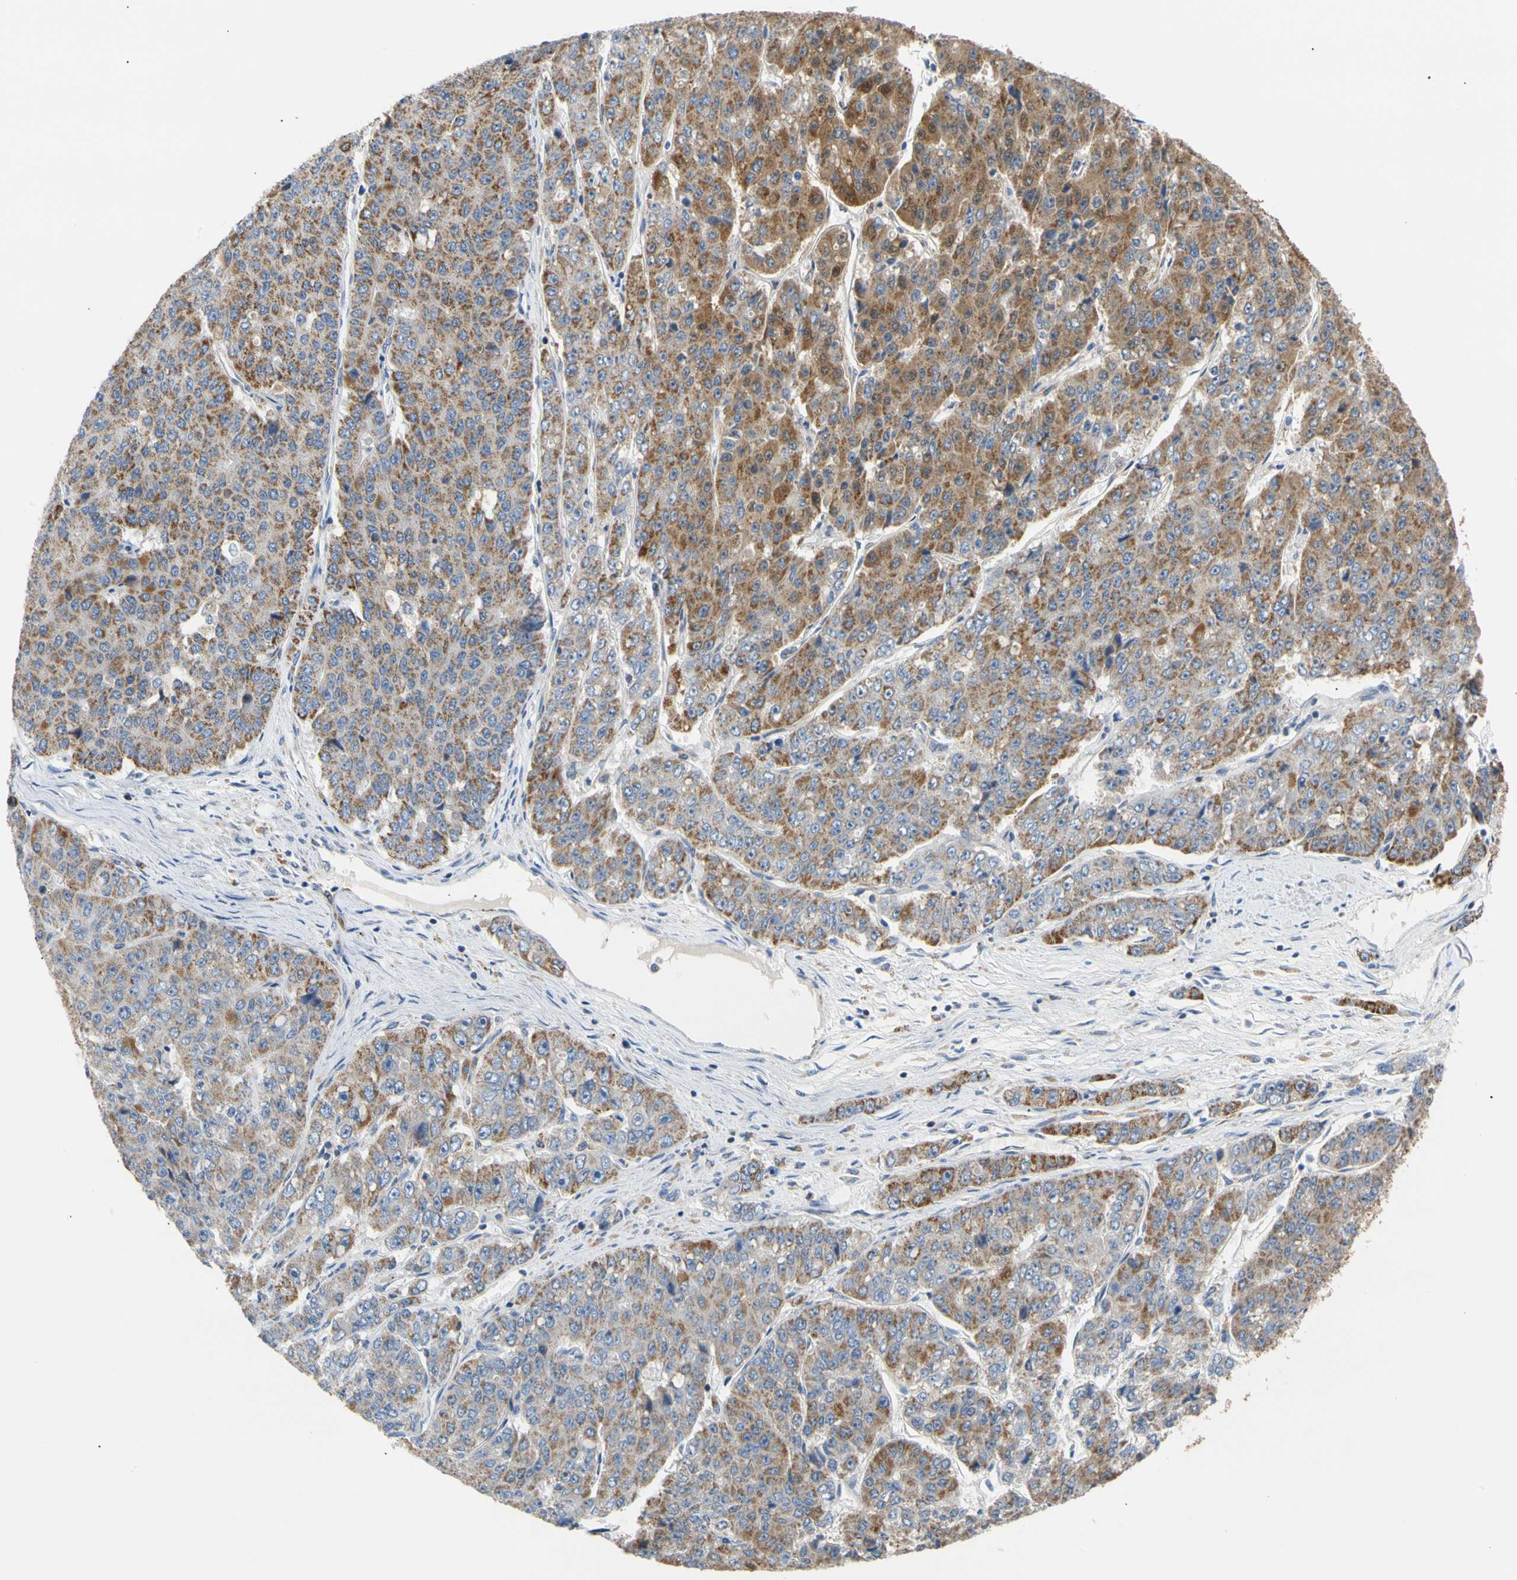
{"staining": {"intensity": "moderate", "quantity": ">75%", "location": "cytoplasmic/membranous"}, "tissue": "pancreatic cancer", "cell_type": "Tumor cells", "image_type": "cancer", "snomed": [{"axis": "morphology", "description": "Adenocarcinoma, NOS"}, {"axis": "topography", "description": "Pancreas"}], "caption": "Moderate cytoplasmic/membranous protein staining is present in about >75% of tumor cells in pancreatic cancer. (Stains: DAB in brown, nuclei in blue, Microscopy: brightfield microscopy at high magnification).", "gene": "ACAT1", "patient": {"sex": "male", "age": 50}}